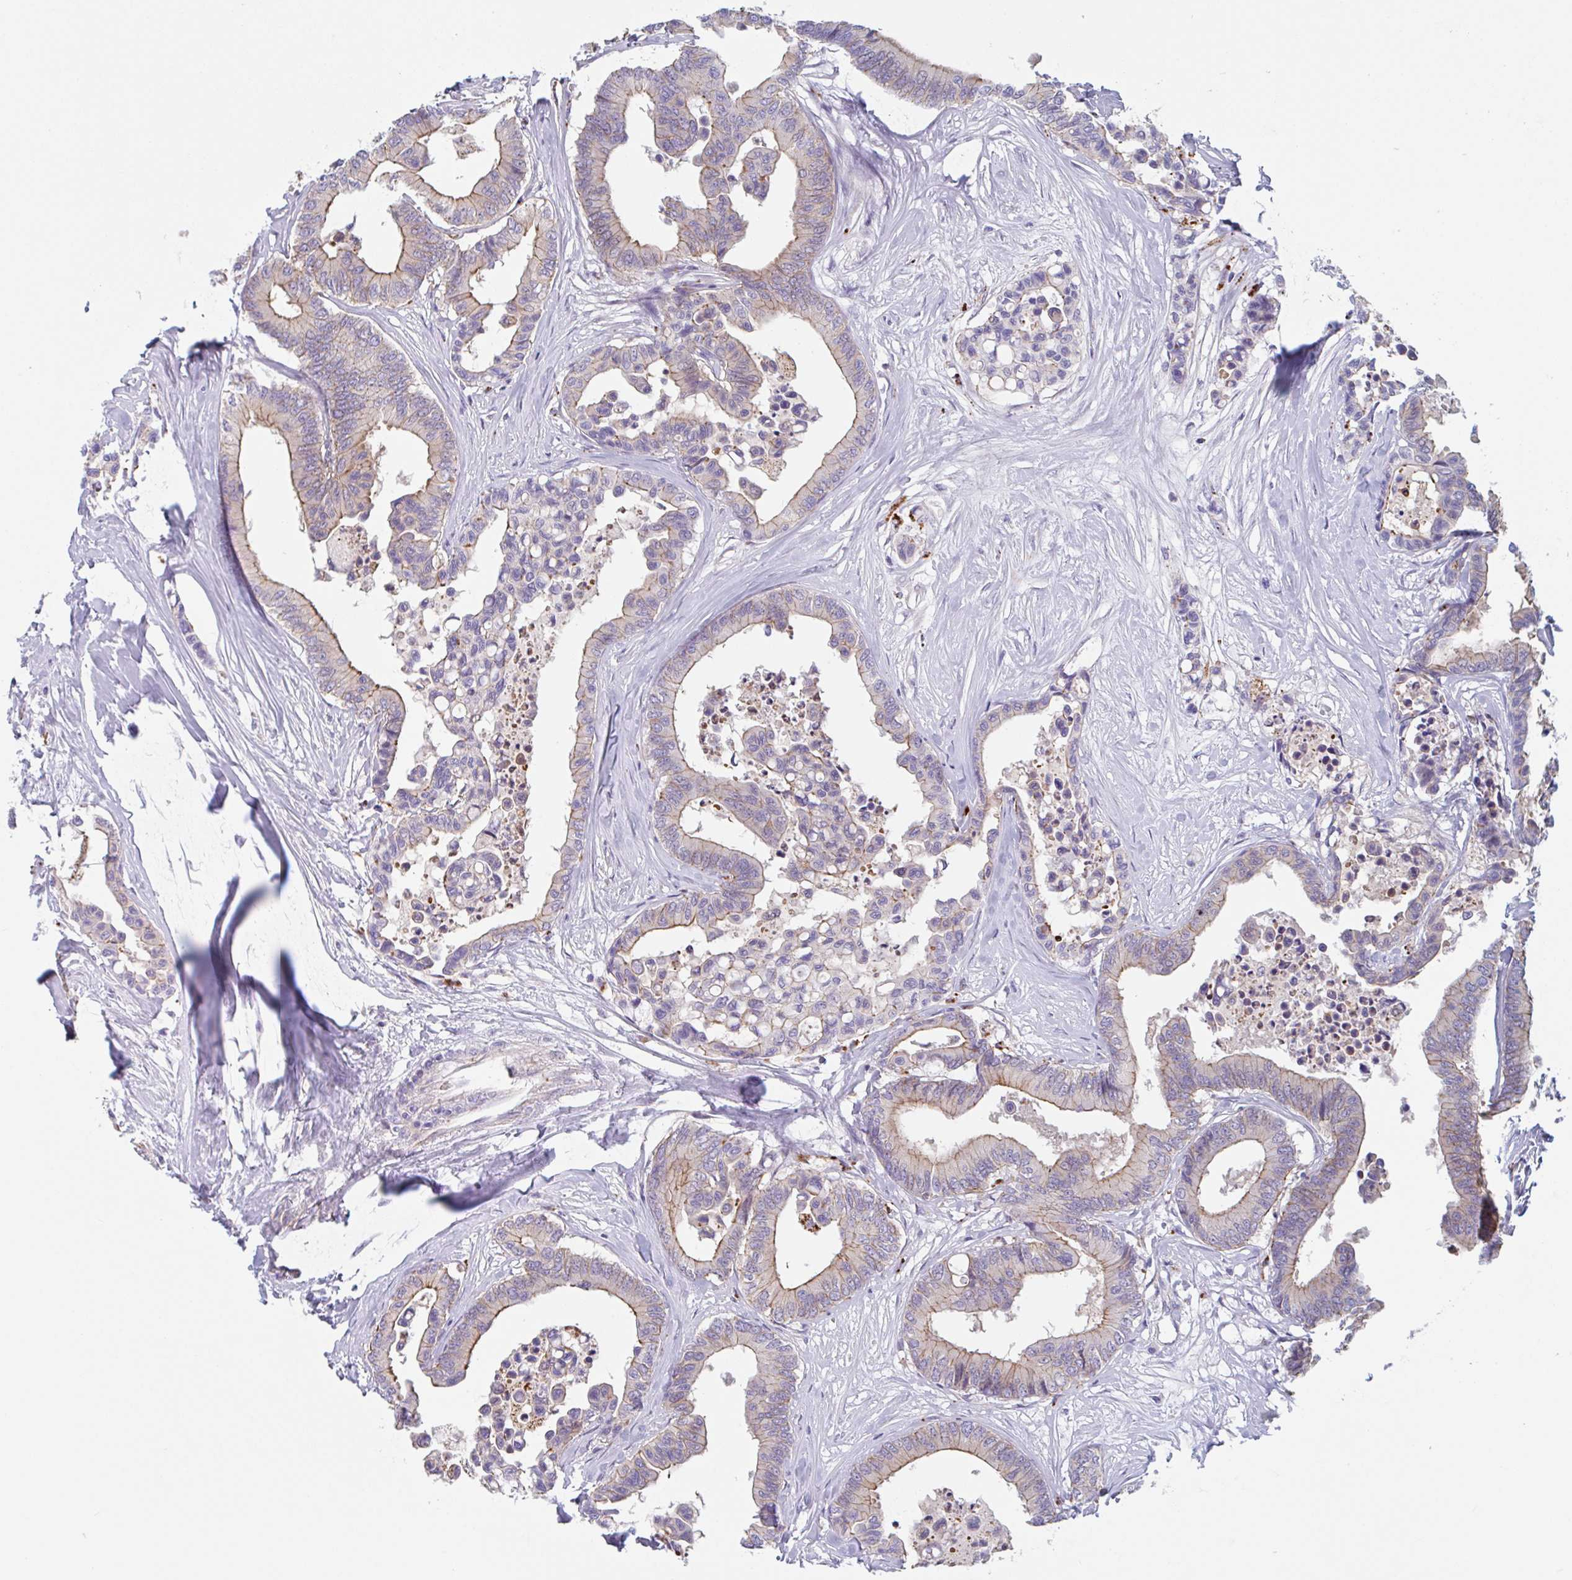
{"staining": {"intensity": "moderate", "quantity": "25%-75%", "location": "cytoplasmic/membranous"}, "tissue": "colorectal cancer", "cell_type": "Tumor cells", "image_type": "cancer", "snomed": [{"axis": "morphology", "description": "Normal tissue, NOS"}, {"axis": "morphology", "description": "Adenocarcinoma, NOS"}, {"axis": "topography", "description": "Colon"}], "caption": "Brown immunohistochemical staining in colorectal adenocarcinoma displays moderate cytoplasmic/membranous positivity in about 25%-75% of tumor cells.", "gene": "LENG9", "patient": {"sex": "male", "age": 82}}